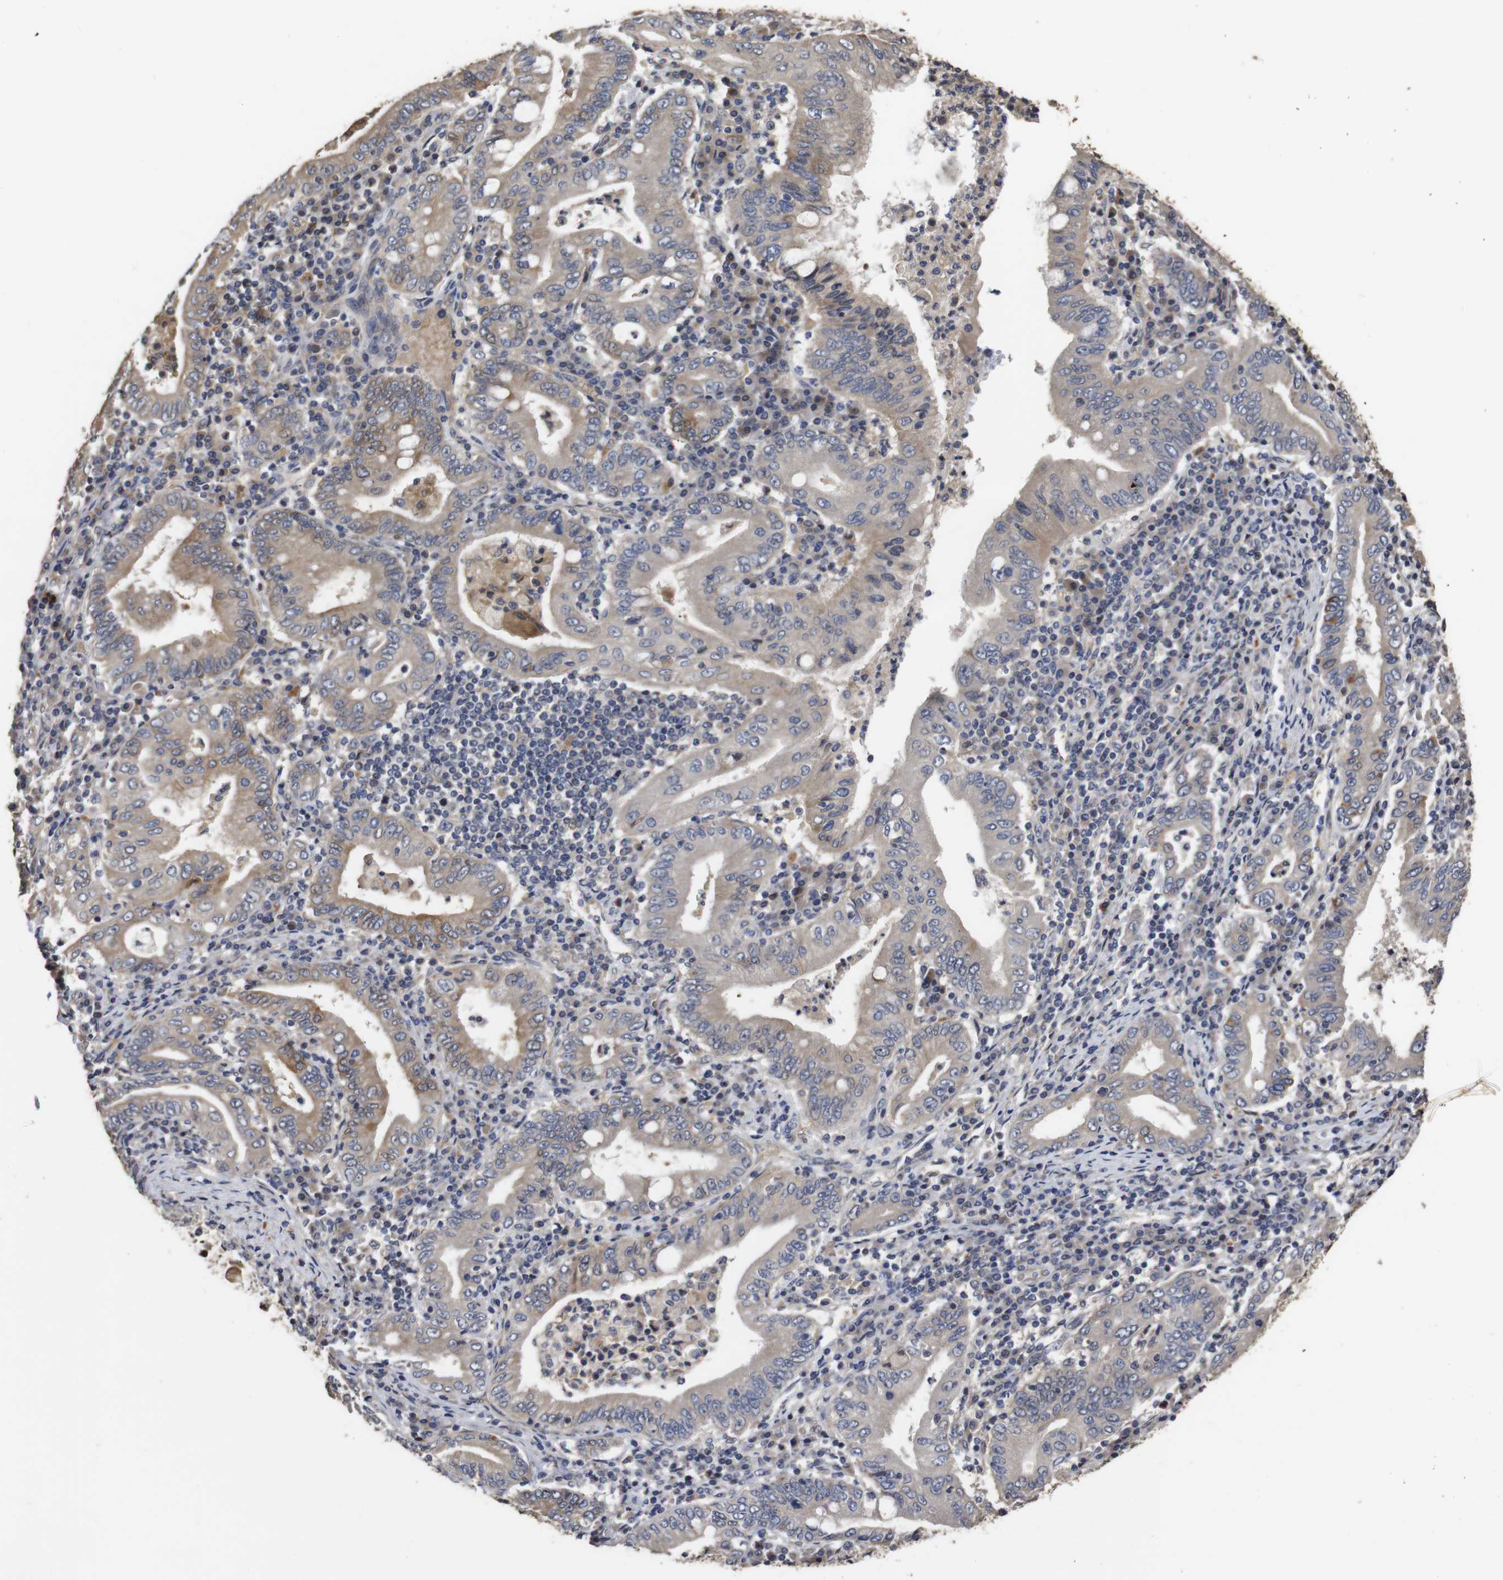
{"staining": {"intensity": "weak", "quantity": ">75%", "location": "cytoplasmic/membranous"}, "tissue": "stomach cancer", "cell_type": "Tumor cells", "image_type": "cancer", "snomed": [{"axis": "morphology", "description": "Normal tissue, NOS"}, {"axis": "morphology", "description": "Adenocarcinoma, NOS"}, {"axis": "topography", "description": "Esophagus"}, {"axis": "topography", "description": "Stomach, upper"}, {"axis": "topography", "description": "Peripheral nerve tissue"}], "caption": "IHC micrograph of neoplastic tissue: stomach adenocarcinoma stained using IHC shows low levels of weak protein expression localized specifically in the cytoplasmic/membranous of tumor cells, appearing as a cytoplasmic/membranous brown color.", "gene": "PTPN14", "patient": {"sex": "male", "age": 62}}